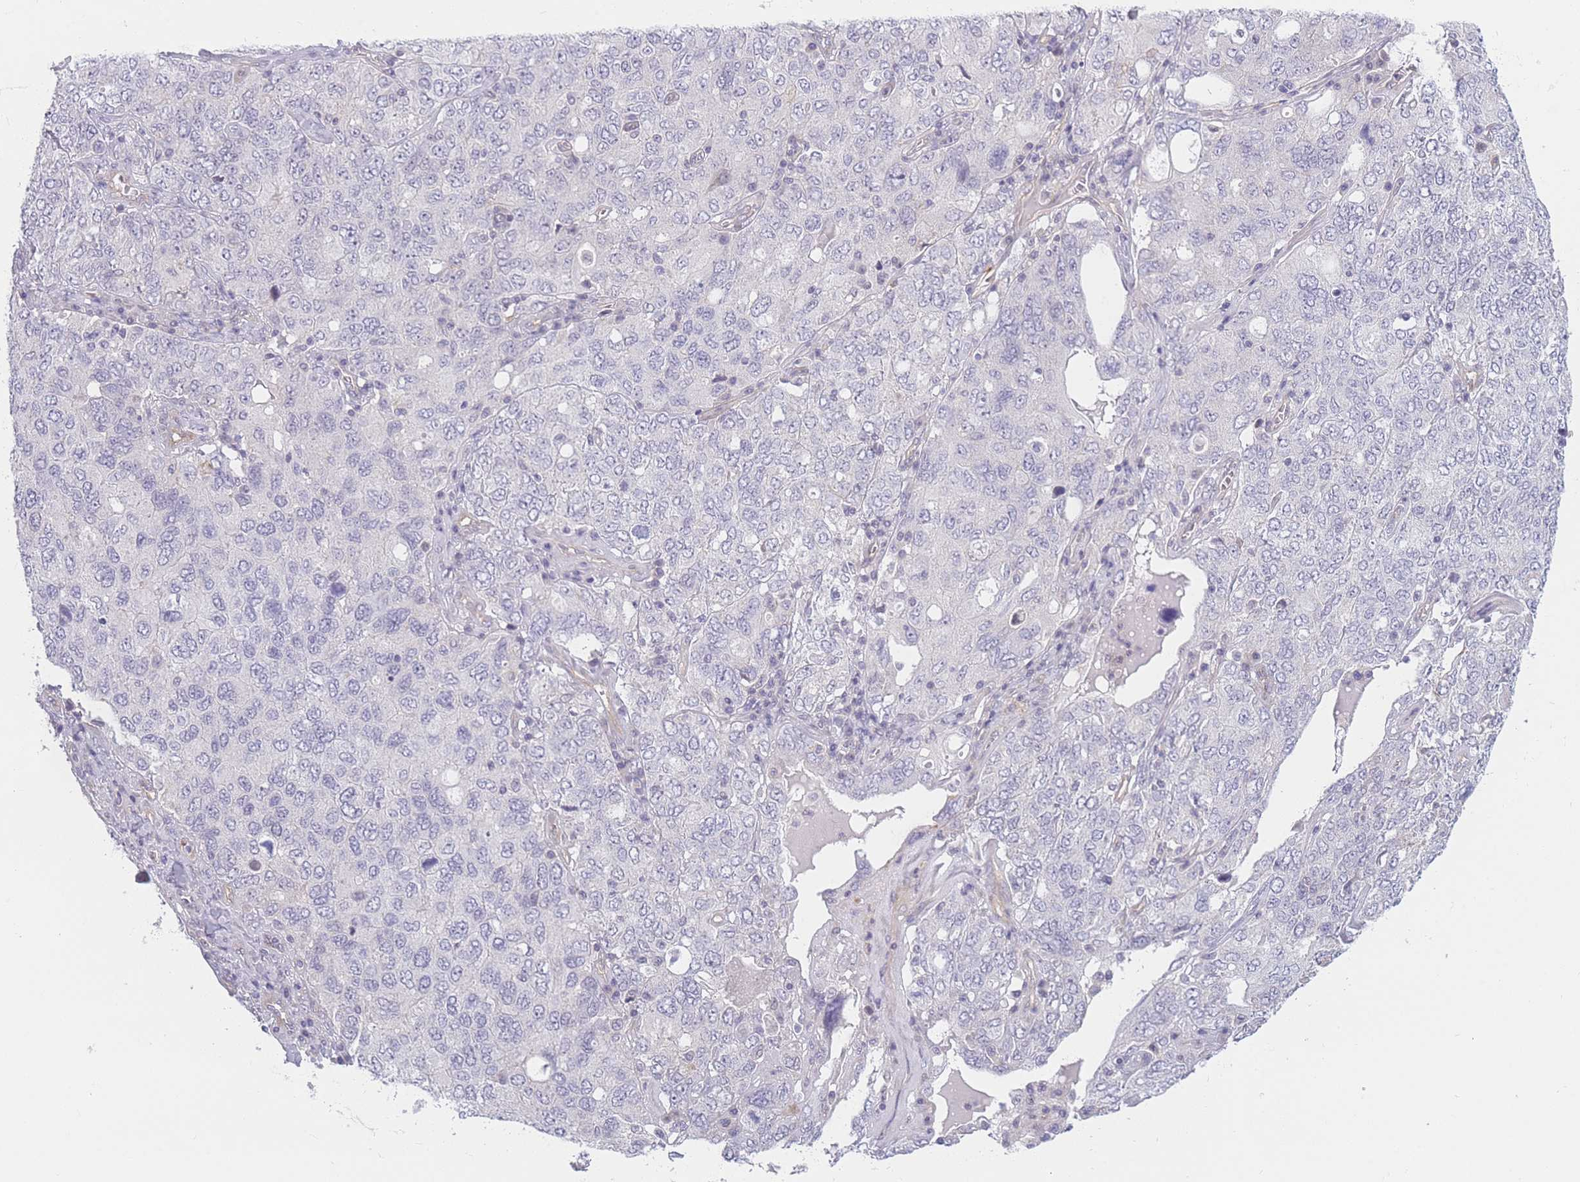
{"staining": {"intensity": "negative", "quantity": "none", "location": "none"}, "tissue": "ovarian cancer", "cell_type": "Tumor cells", "image_type": "cancer", "snomed": [{"axis": "morphology", "description": "Carcinoma, endometroid"}, {"axis": "topography", "description": "Ovary"}], "caption": "Human ovarian cancer stained for a protein using immunohistochemistry (IHC) shows no expression in tumor cells.", "gene": "SLC7A6", "patient": {"sex": "female", "age": 62}}